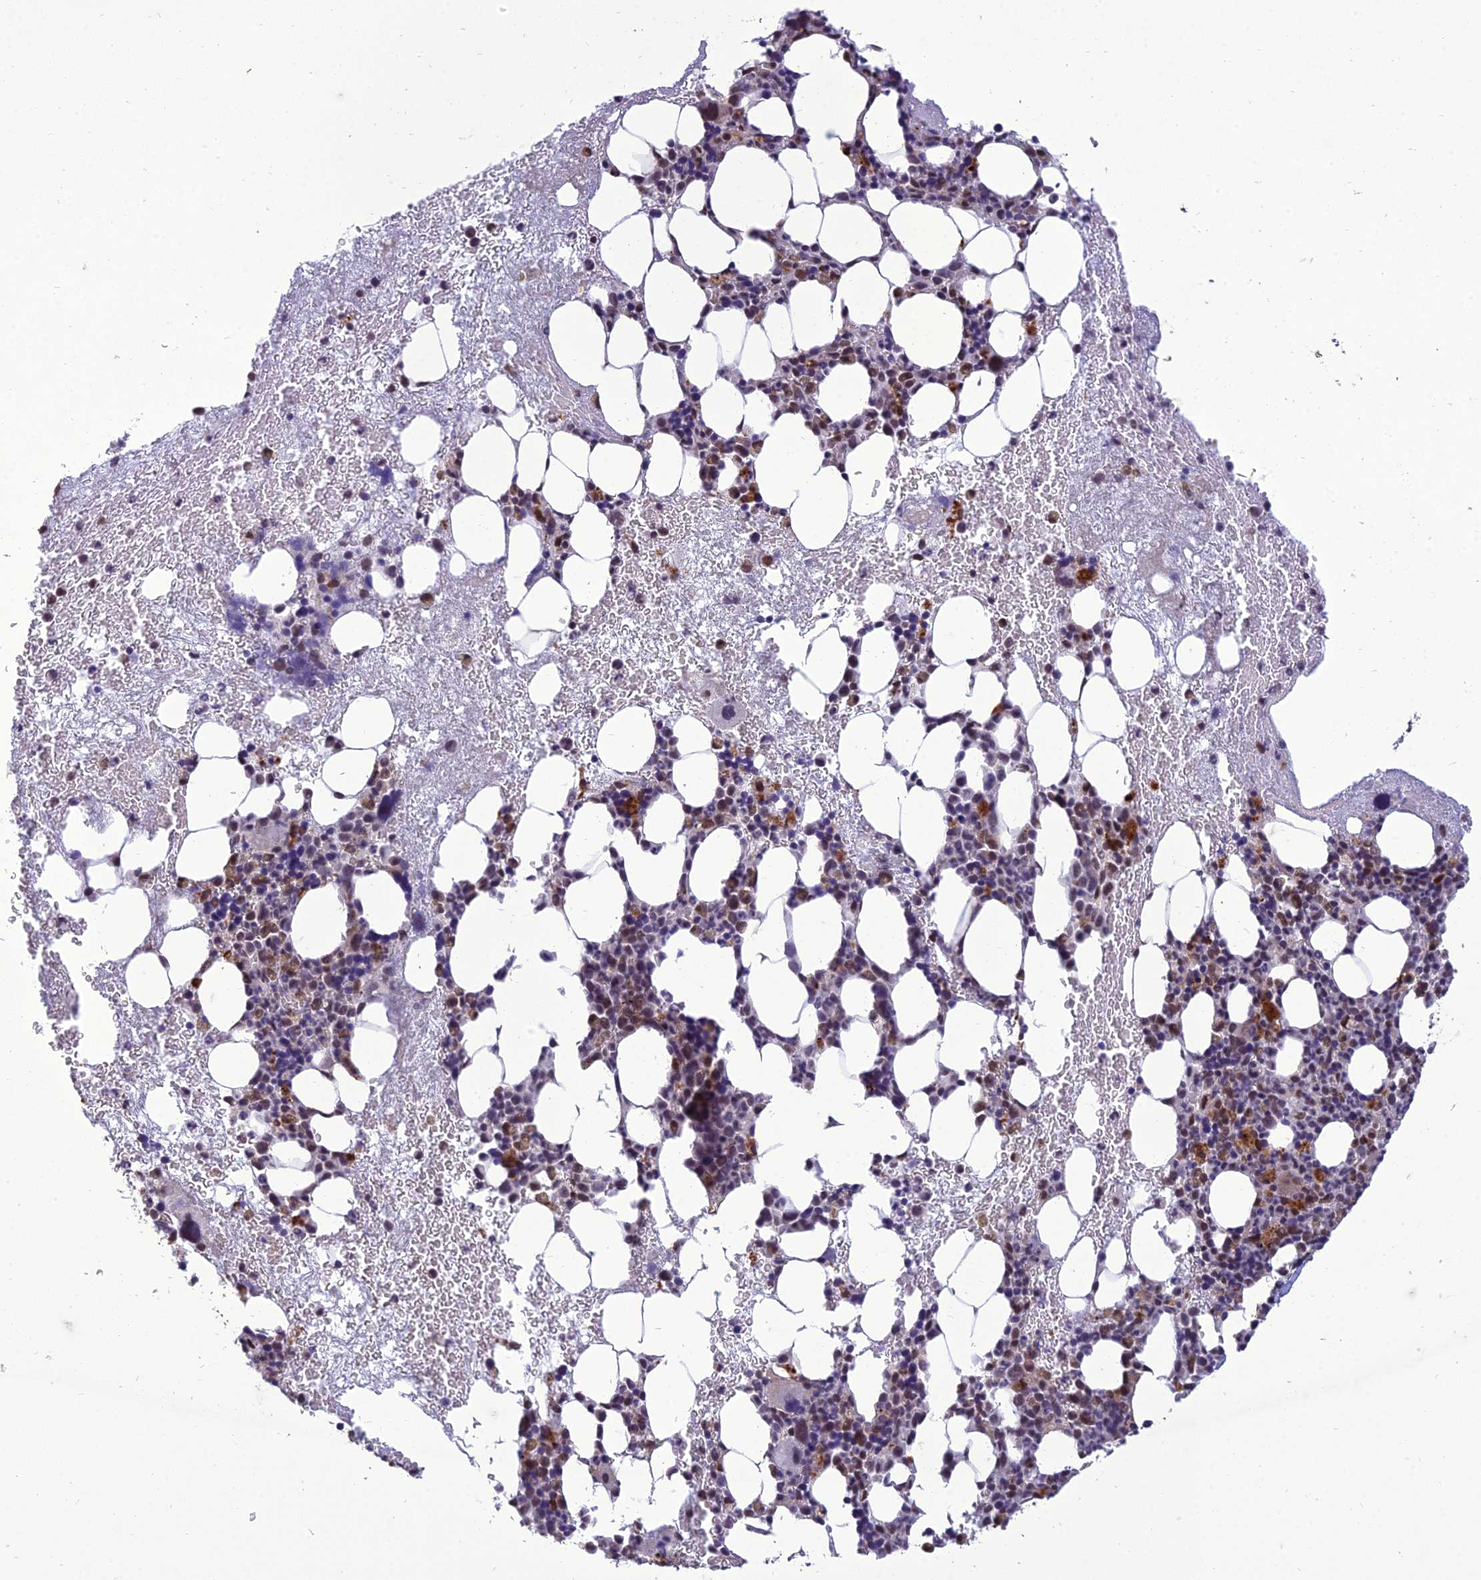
{"staining": {"intensity": "moderate", "quantity": "<25%", "location": "cytoplasmic/membranous,nuclear"}, "tissue": "bone marrow", "cell_type": "Hematopoietic cells", "image_type": "normal", "snomed": [{"axis": "morphology", "description": "Normal tissue, NOS"}, {"axis": "topography", "description": "Bone marrow"}], "caption": "Hematopoietic cells exhibit low levels of moderate cytoplasmic/membranous,nuclear positivity in approximately <25% of cells in normal human bone marrow.", "gene": "RANBP3", "patient": {"sex": "female", "age": 37}}